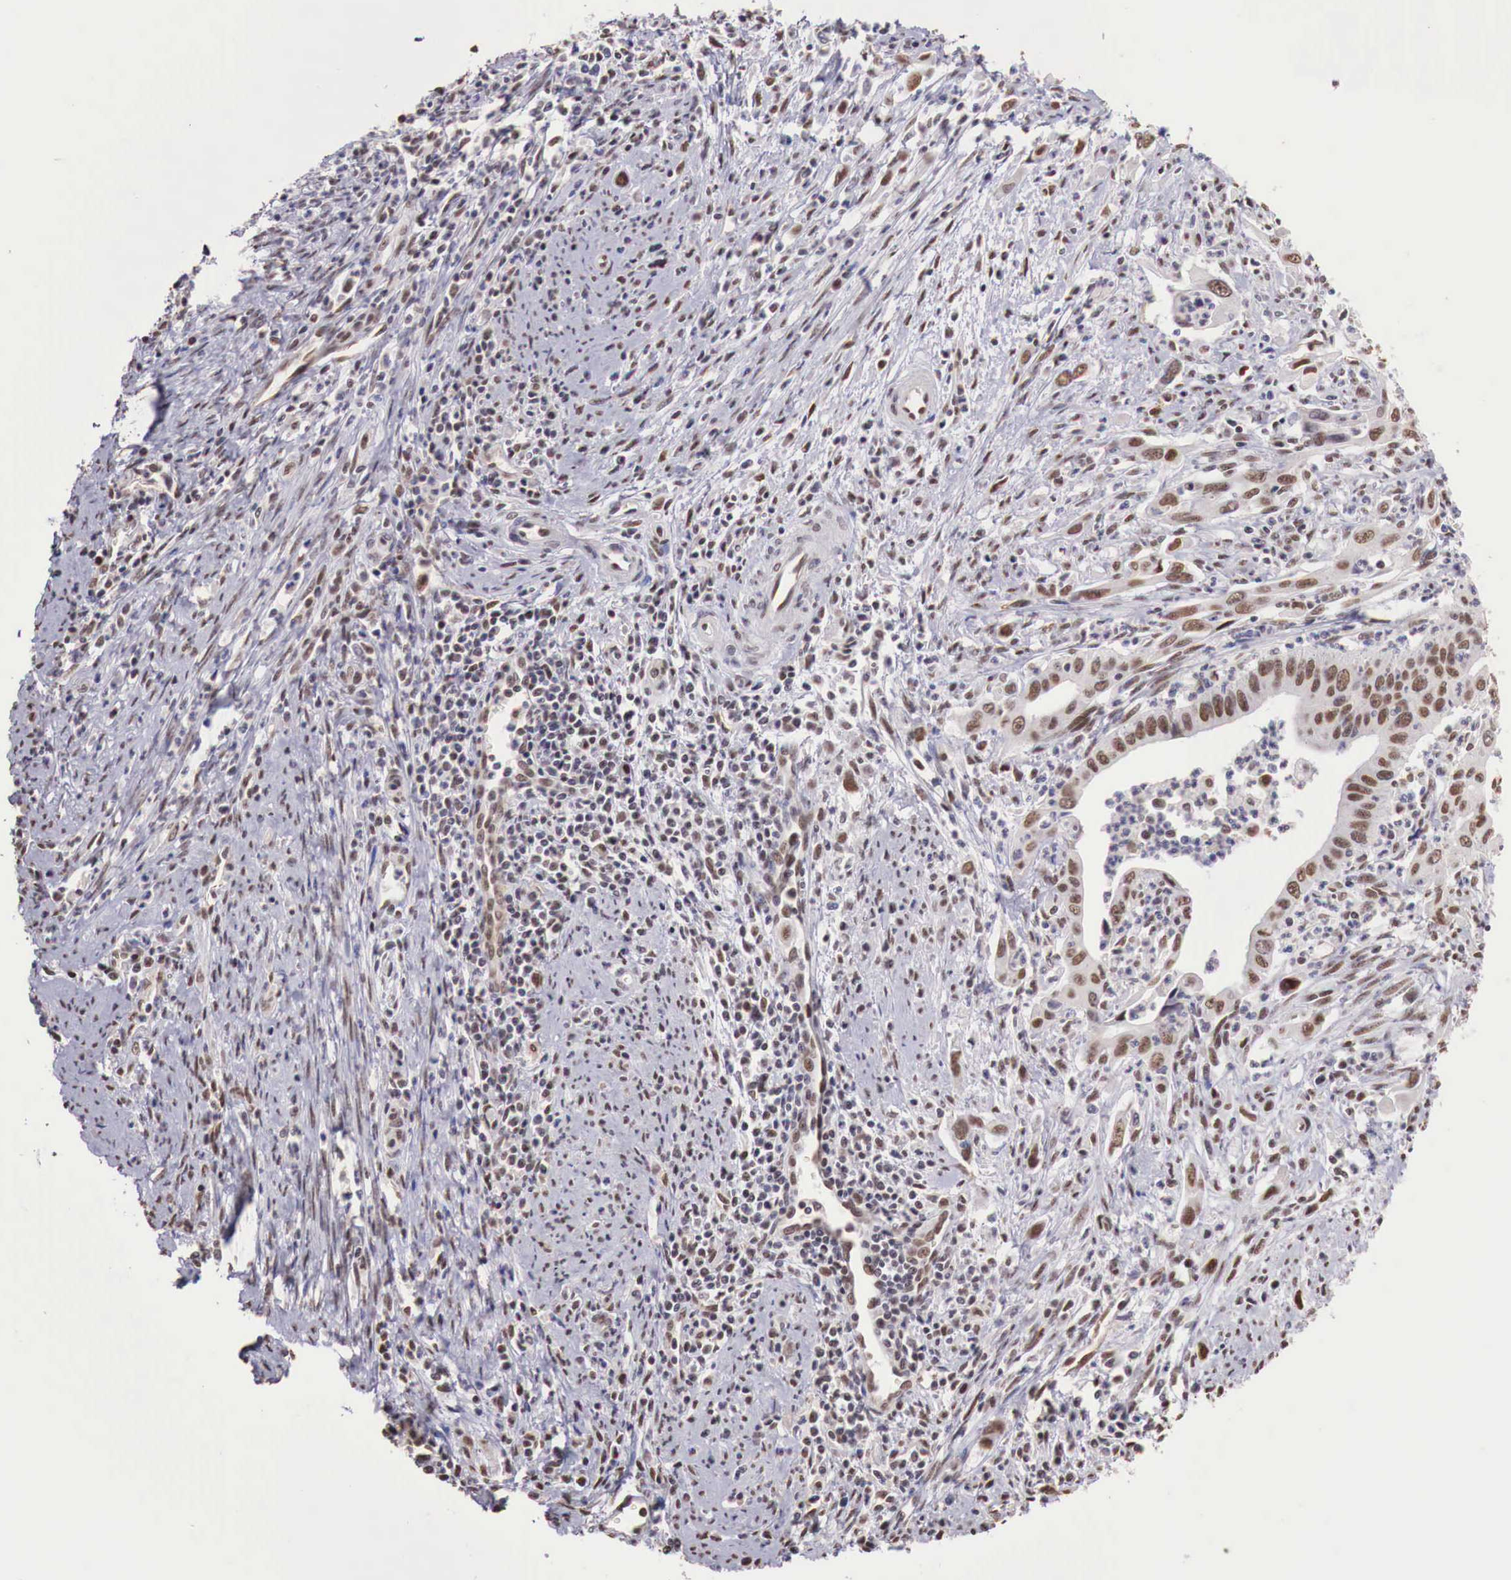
{"staining": {"intensity": "moderate", "quantity": ">75%", "location": "nuclear"}, "tissue": "cervical cancer", "cell_type": "Tumor cells", "image_type": "cancer", "snomed": [{"axis": "morphology", "description": "Normal tissue, NOS"}, {"axis": "morphology", "description": "Adenocarcinoma, NOS"}, {"axis": "topography", "description": "Cervix"}], "caption": "Immunohistochemistry (IHC) photomicrograph of neoplastic tissue: adenocarcinoma (cervical) stained using immunohistochemistry (IHC) shows medium levels of moderate protein expression localized specifically in the nuclear of tumor cells, appearing as a nuclear brown color.", "gene": "FOXP2", "patient": {"sex": "female", "age": 34}}